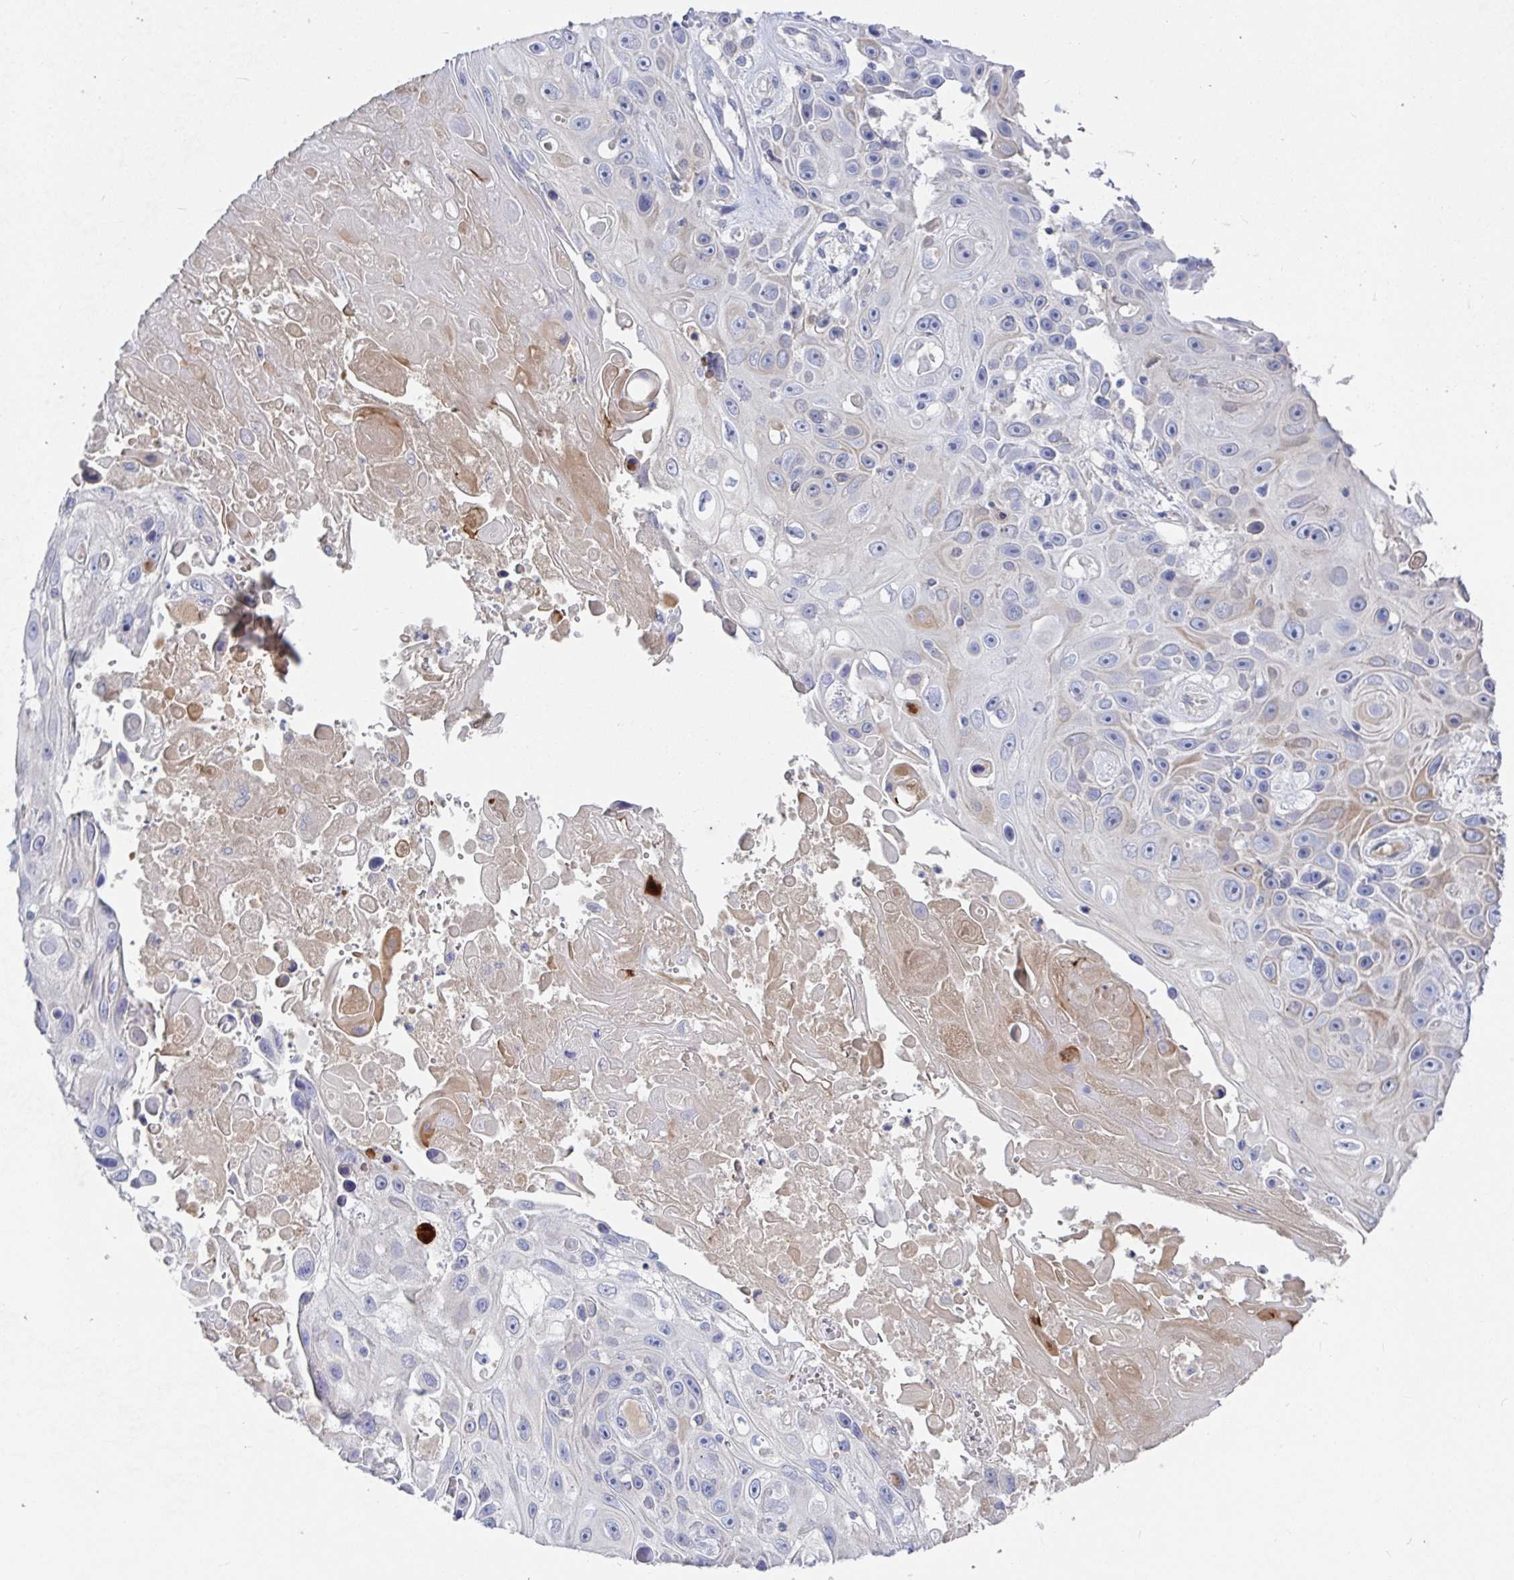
{"staining": {"intensity": "negative", "quantity": "none", "location": "none"}, "tissue": "skin cancer", "cell_type": "Tumor cells", "image_type": "cancer", "snomed": [{"axis": "morphology", "description": "Squamous cell carcinoma, NOS"}, {"axis": "topography", "description": "Skin"}], "caption": "This is a photomicrograph of IHC staining of squamous cell carcinoma (skin), which shows no expression in tumor cells.", "gene": "GPR148", "patient": {"sex": "male", "age": 82}}